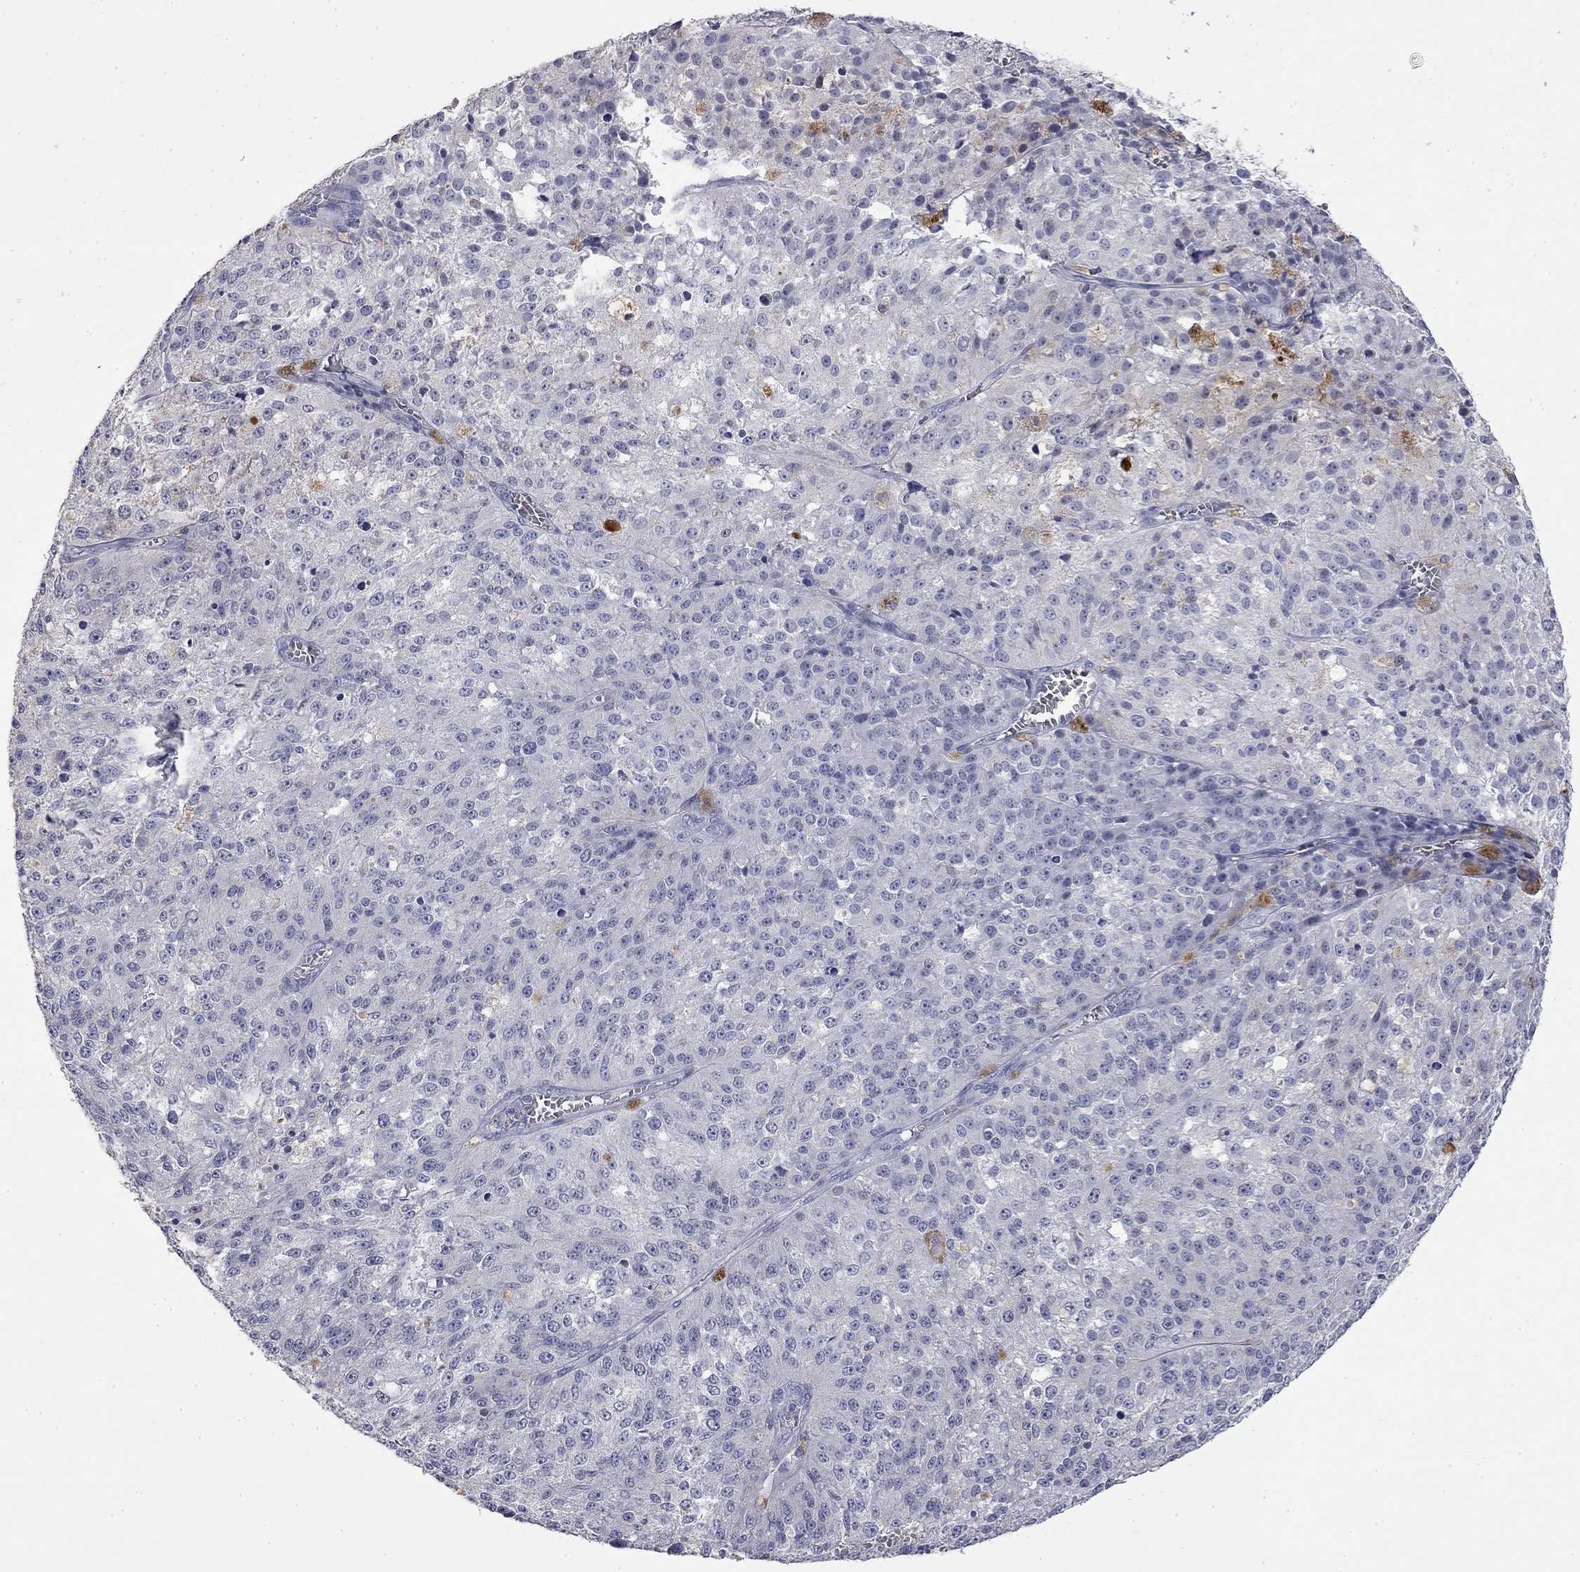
{"staining": {"intensity": "negative", "quantity": "none", "location": "none"}, "tissue": "melanoma", "cell_type": "Tumor cells", "image_type": "cancer", "snomed": [{"axis": "morphology", "description": "Malignant melanoma, Metastatic site"}, {"axis": "topography", "description": "Lymph node"}], "caption": "DAB (3,3'-diaminobenzidine) immunohistochemical staining of human malignant melanoma (metastatic site) reveals no significant staining in tumor cells.", "gene": "SLC51A", "patient": {"sex": "female", "age": 64}}